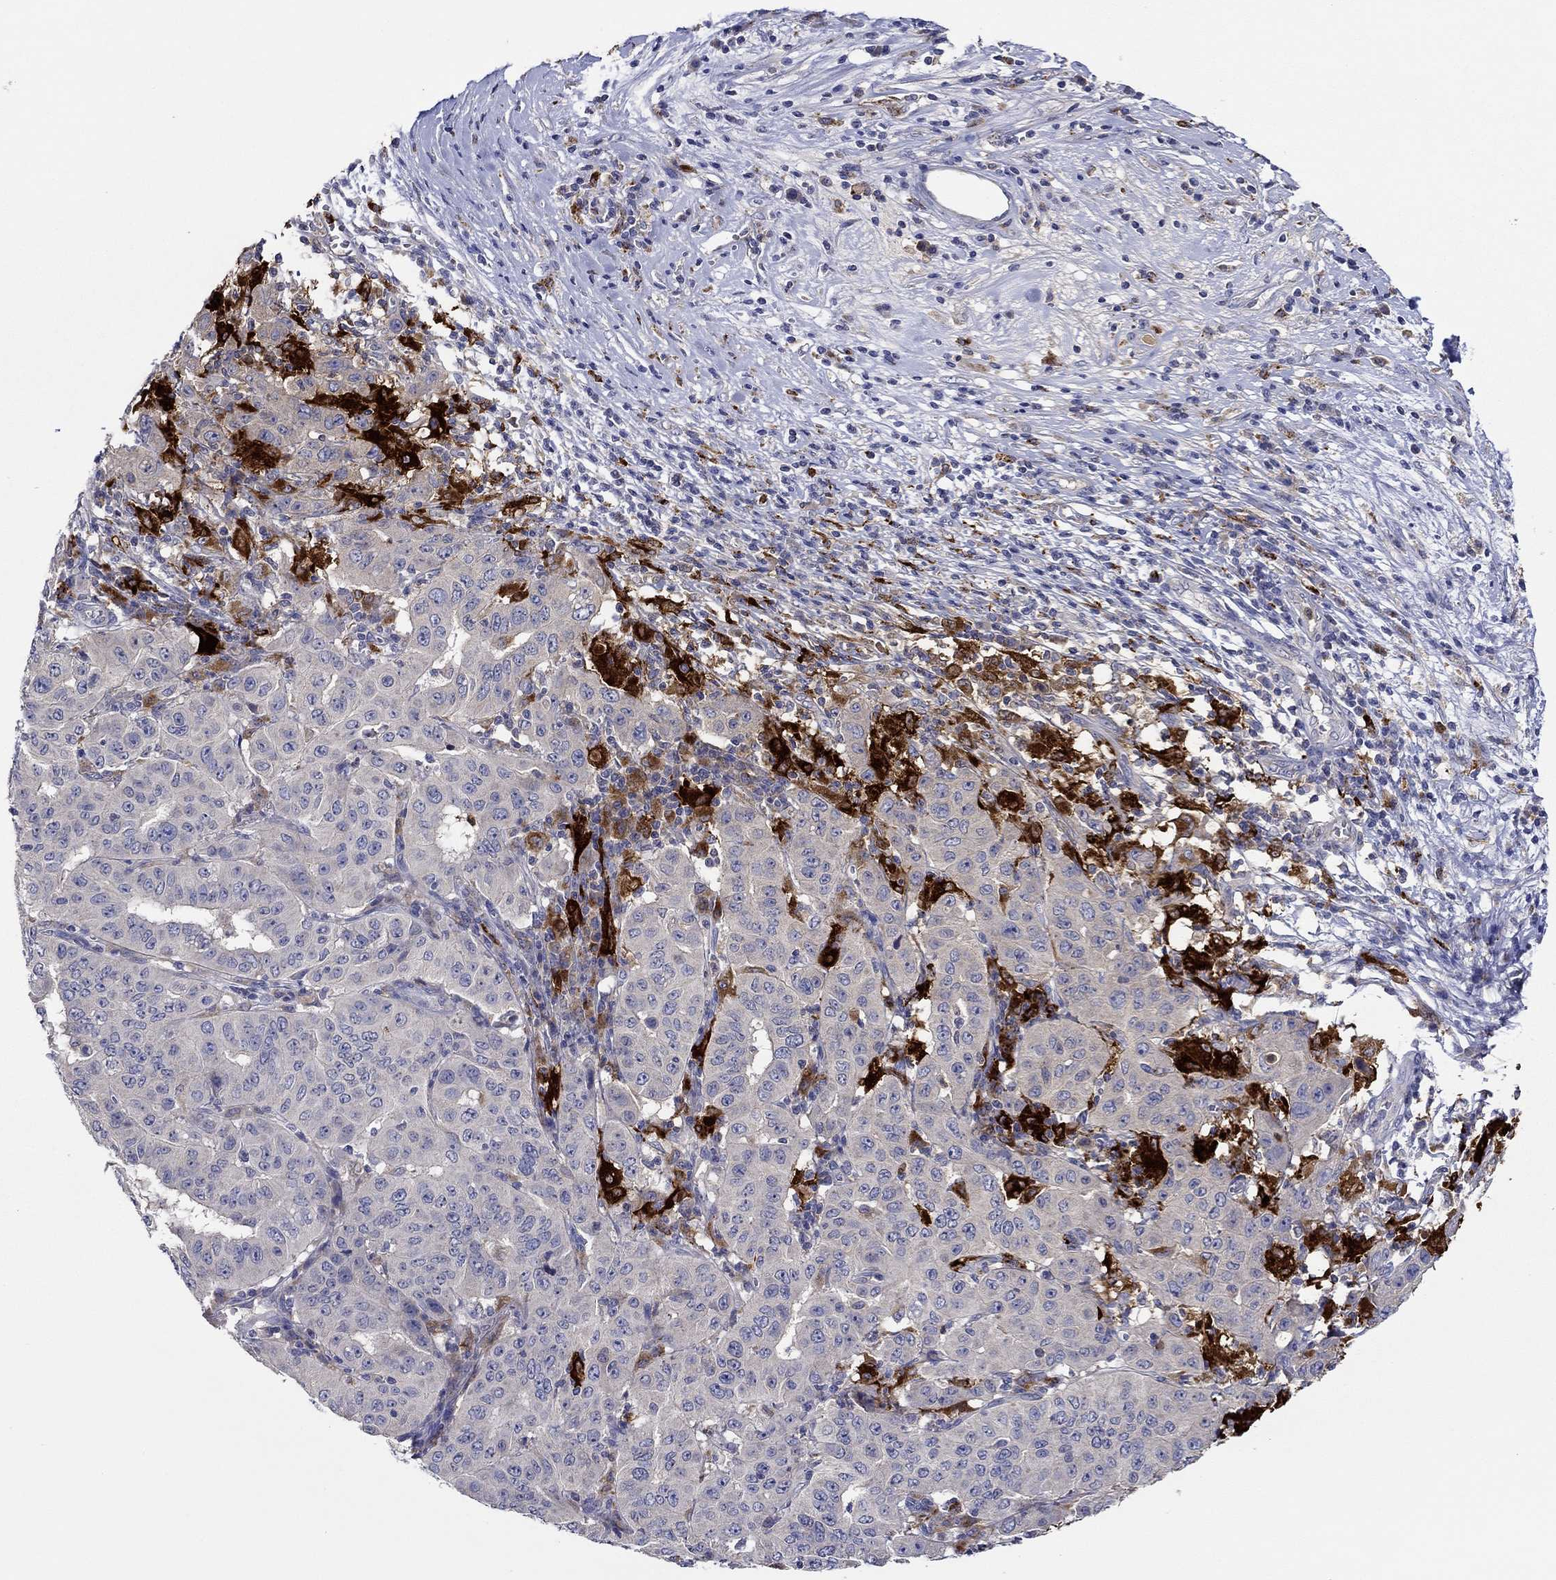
{"staining": {"intensity": "strong", "quantity": "<25%", "location": "cytoplasmic/membranous"}, "tissue": "pancreatic cancer", "cell_type": "Tumor cells", "image_type": "cancer", "snomed": [{"axis": "morphology", "description": "Adenocarcinoma, NOS"}, {"axis": "topography", "description": "Pancreas"}], "caption": "There is medium levels of strong cytoplasmic/membranous staining in tumor cells of pancreatic cancer (adenocarcinoma), as demonstrated by immunohistochemical staining (brown color).", "gene": "CHIT1", "patient": {"sex": "male", "age": 63}}